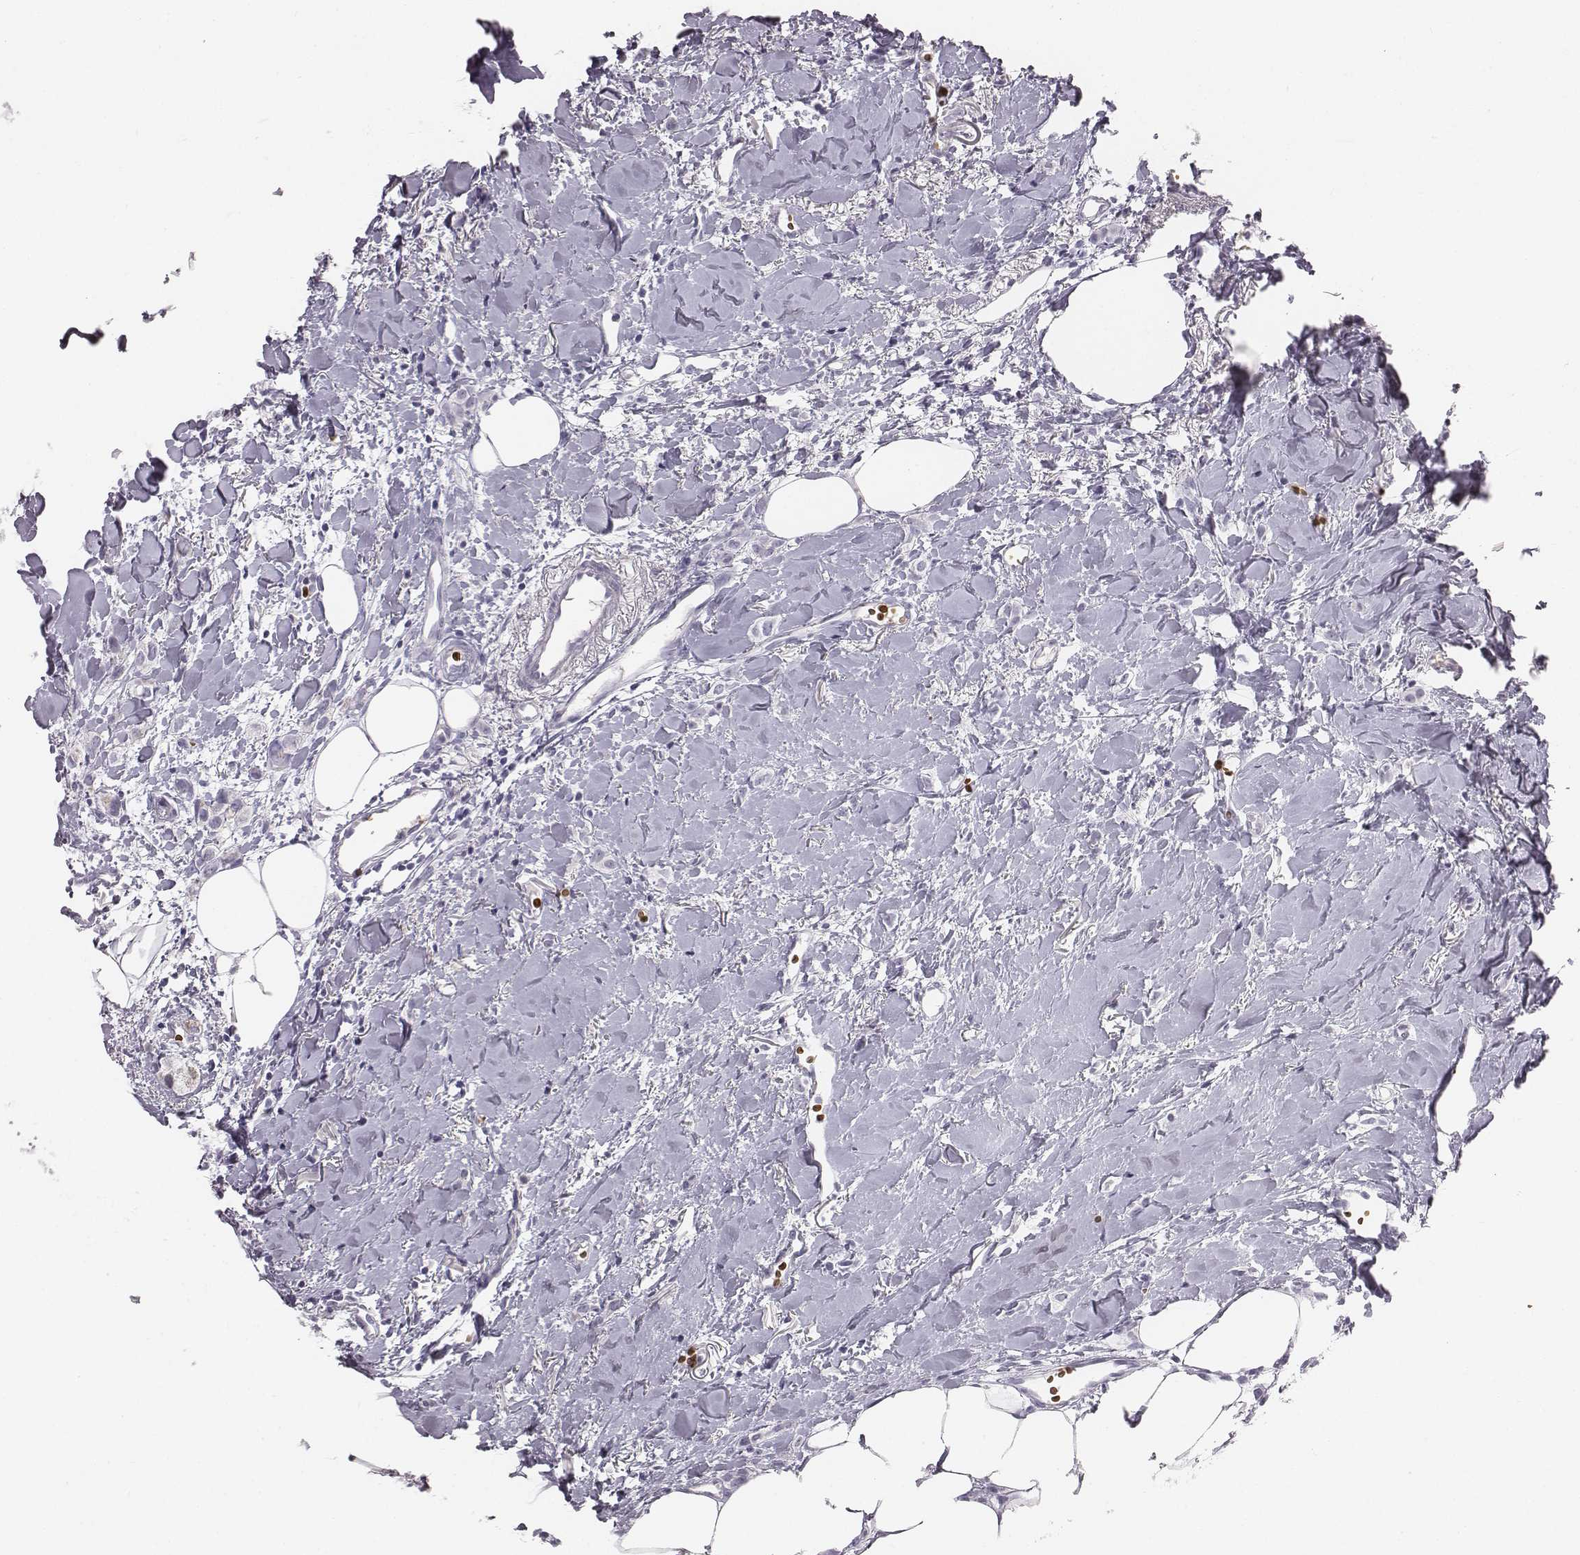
{"staining": {"intensity": "negative", "quantity": "none", "location": "none"}, "tissue": "breast cancer", "cell_type": "Tumor cells", "image_type": "cancer", "snomed": [{"axis": "morphology", "description": "Duct carcinoma"}, {"axis": "topography", "description": "Breast"}], "caption": "Tumor cells are negative for brown protein staining in breast cancer. (Brightfield microscopy of DAB immunohistochemistry at high magnification).", "gene": "HBZ", "patient": {"sex": "female", "age": 85}}